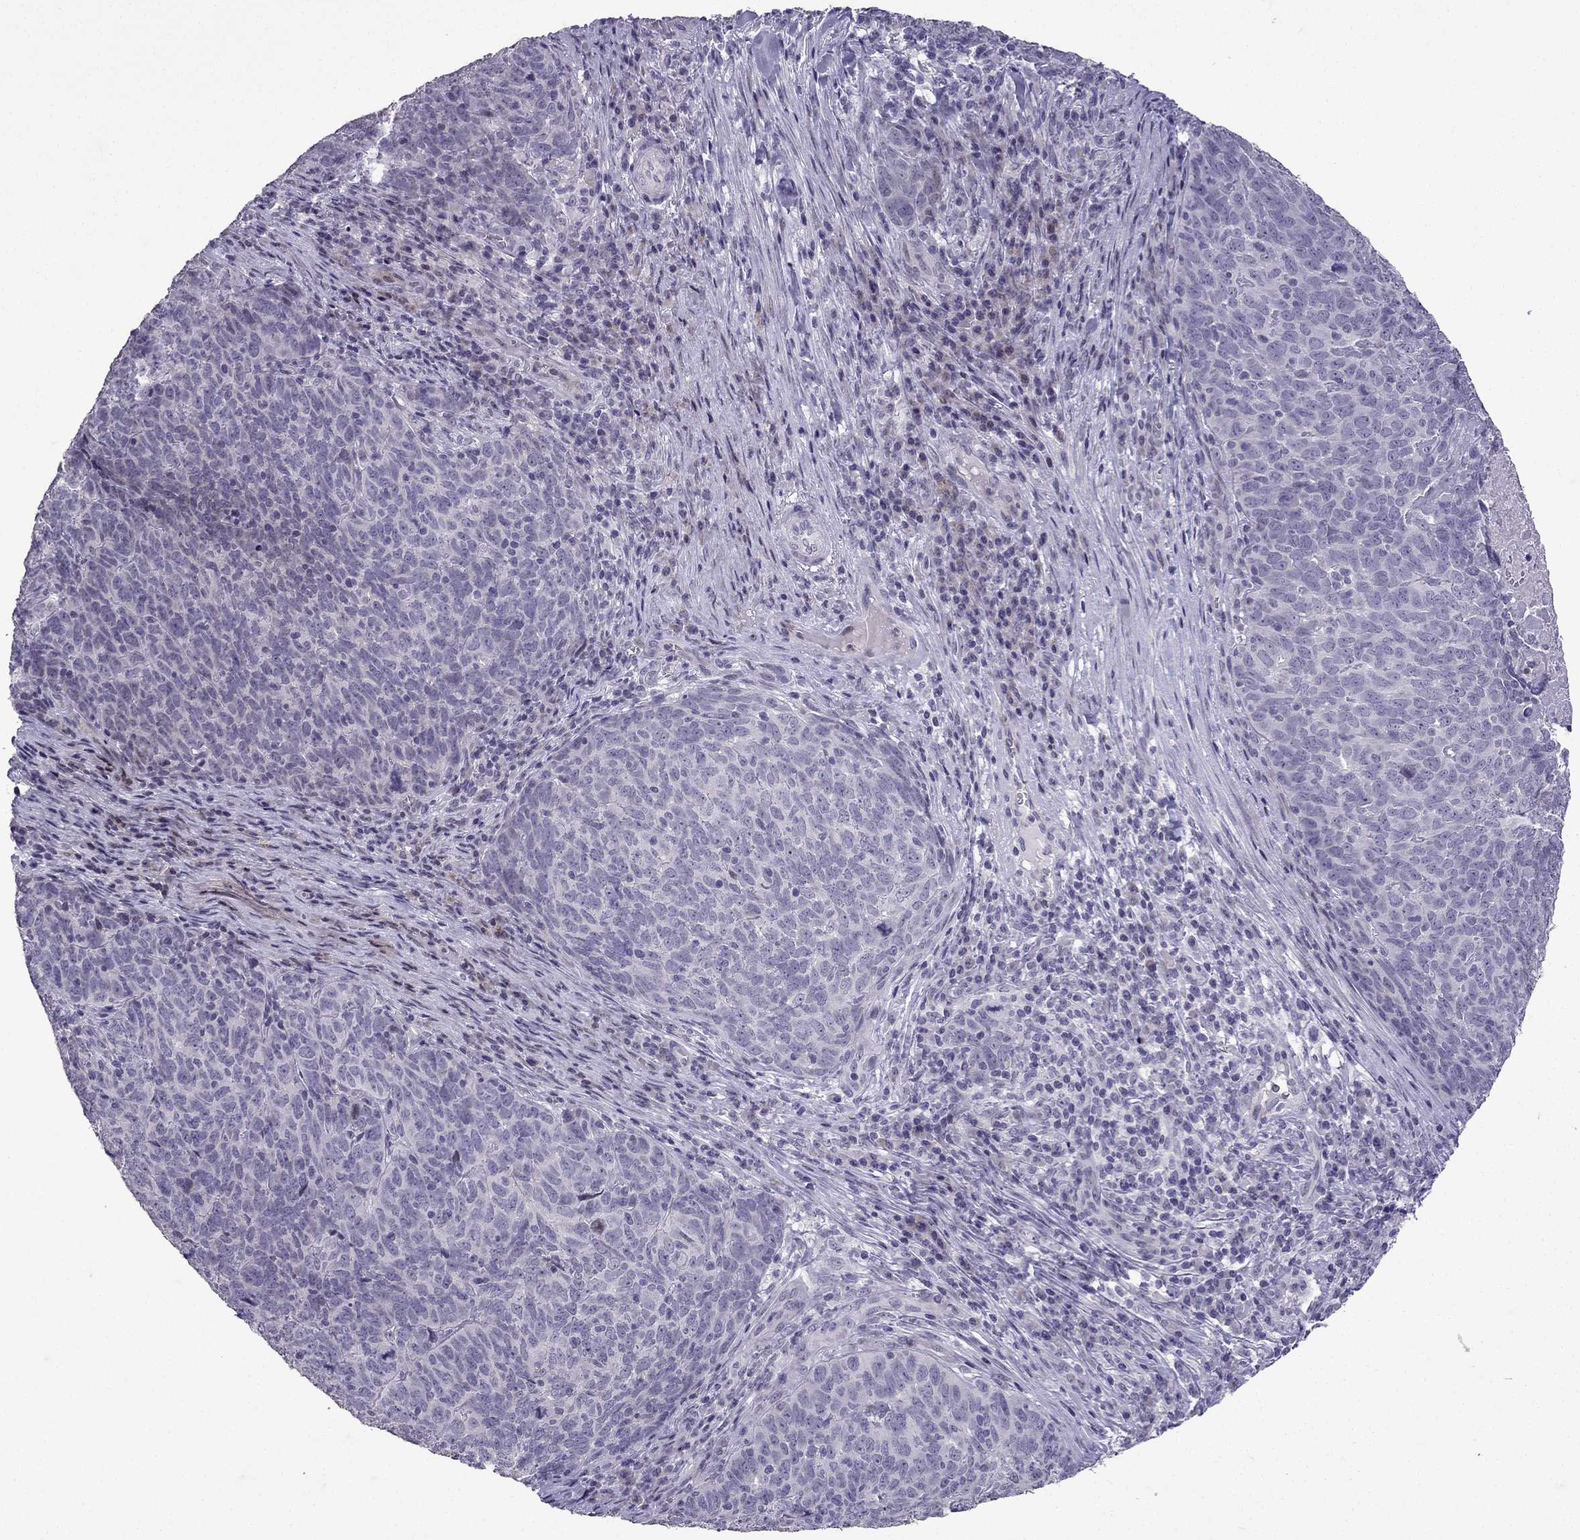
{"staining": {"intensity": "negative", "quantity": "none", "location": "none"}, "tissue": "skin cancer", "cell_type": "Tumor cells", "image_type": "cancer", "snomed": [{"axis": "morphology", "description": "Squamous cell carcinoma, NOS"}, {"axis": "topography", "description": "Skin"}, {"axis": "topography", "description": "Anal"}], "caption": "Human squamous cell carcinoma (skin) stained for a protein using immunohistochemistry reveals no staining in tumor cells.", "gene": "TTN", "patient": {"sex": "female", "age": 51}}